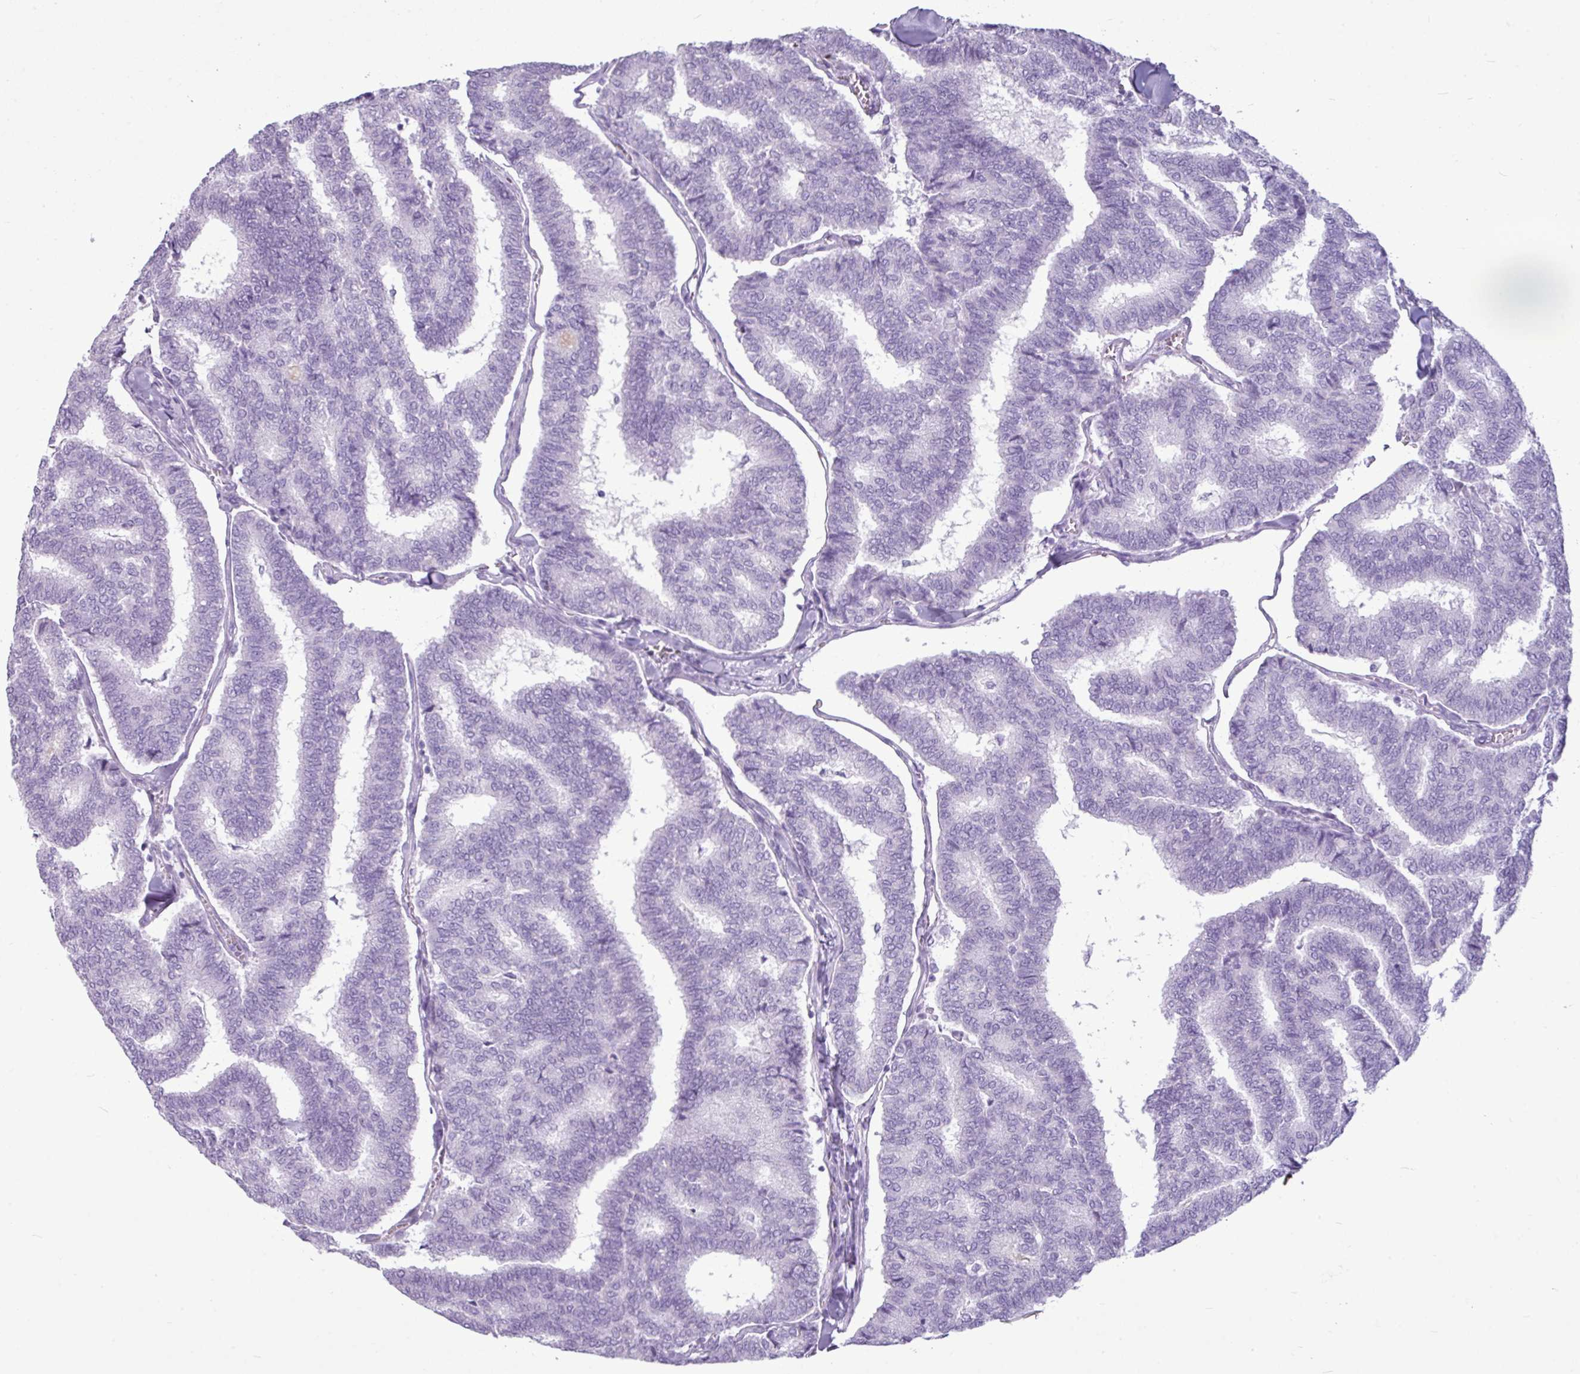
{"staining": {"intensity": "negative", "quantity": "none", "location": "none"}, "tissue": "thyroid cancer", "cell_type": "Tumor cells", "image_type": "cancer", "snomed": [{"axis": "morphology", "description": "Papillary adenocarcinoma, NOS"}, {"axis": "topography", "description": "Thyroid gland"}], "caption": "This is an immunohistochemistry image of thyroid cancer (papillary adenocarcinoma). There is no expression in tumor cells.", "gene": "AMY1B", "patient": {"sex": "female", "age": 35}}